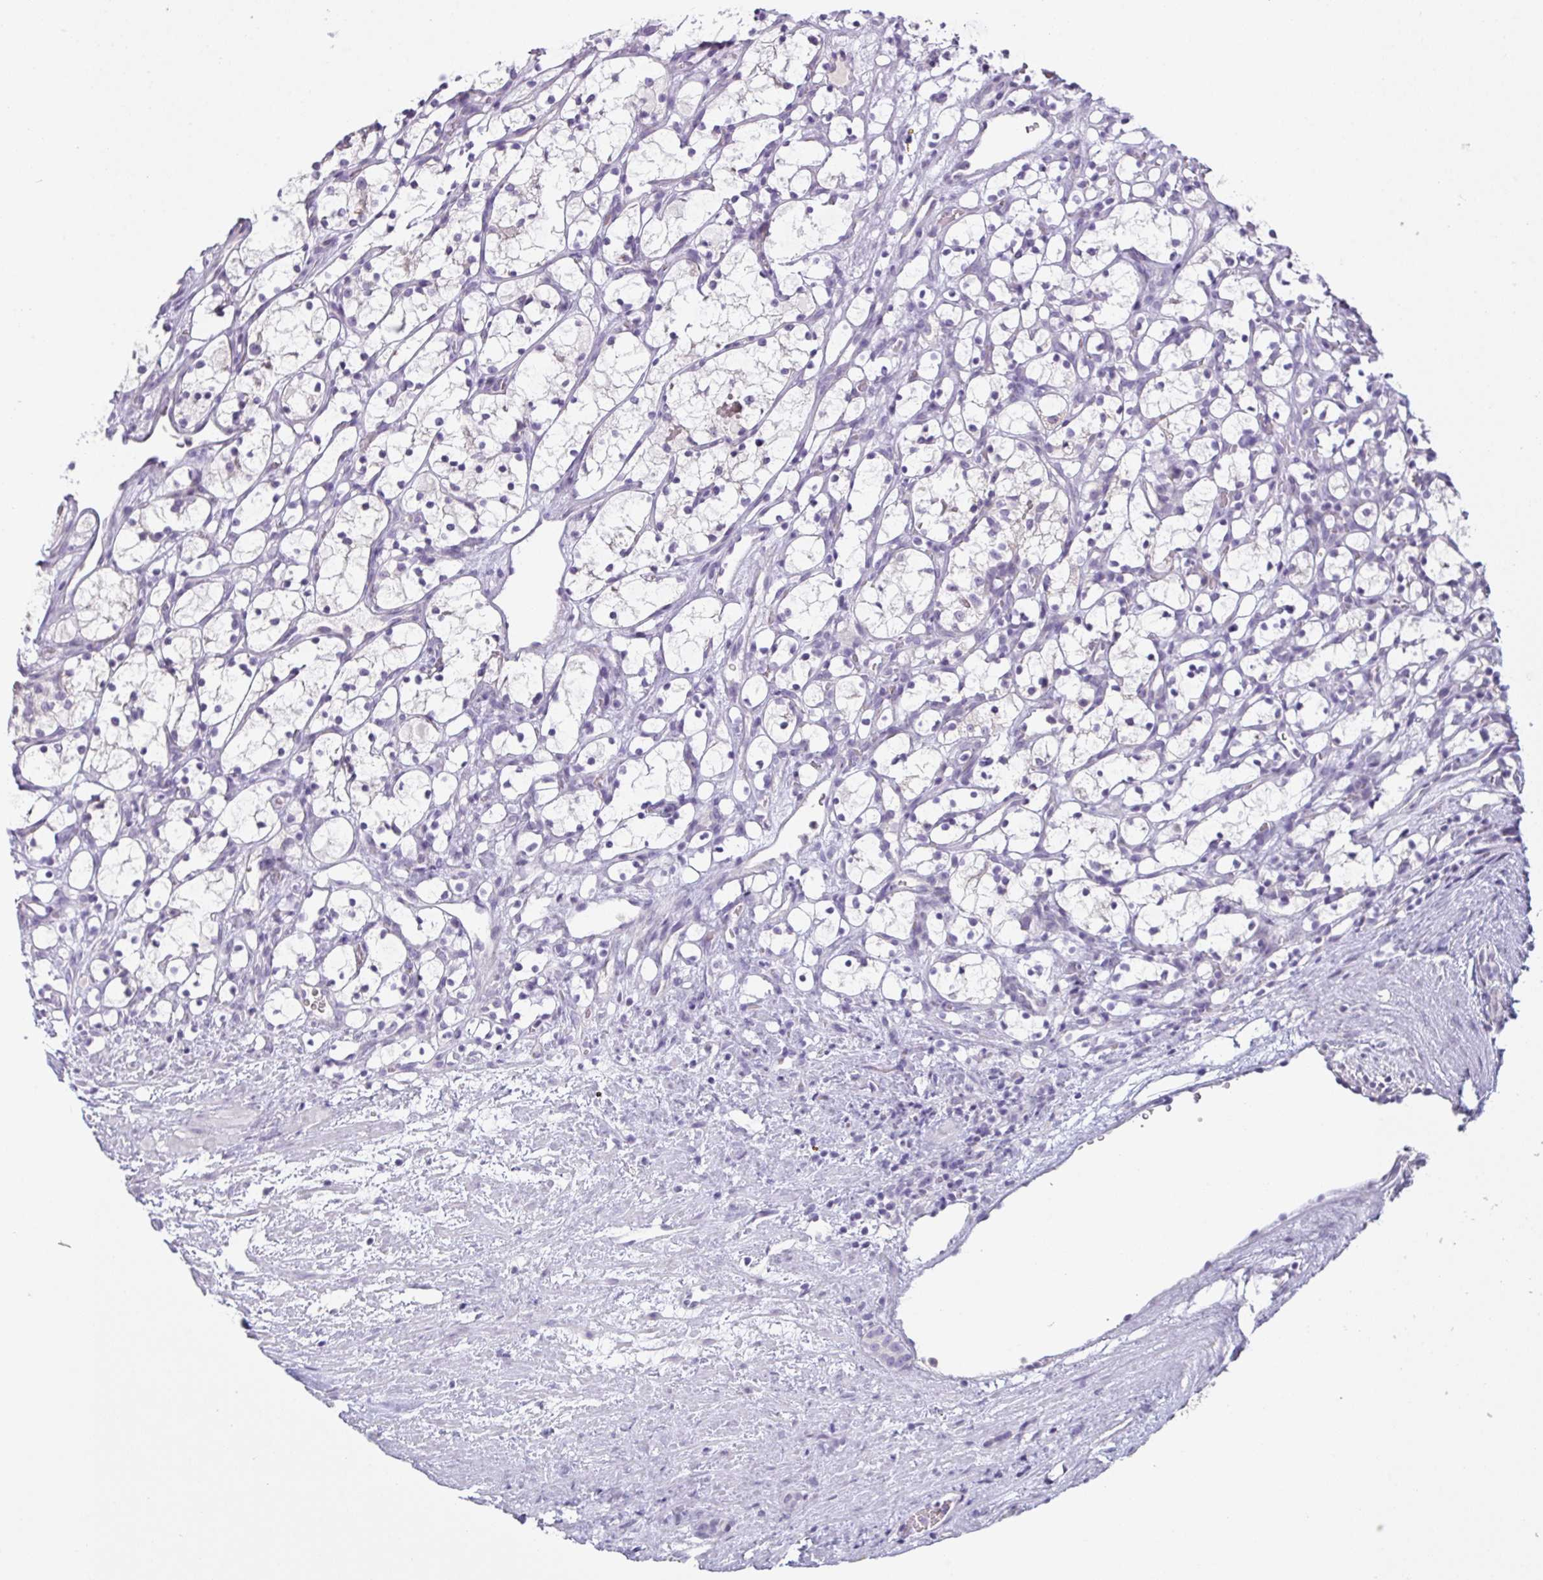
{"staining": {"intensity": "negative", "quantity": "none", "location": "none"}, "tissue": "renal cancer", "cell_type": "Tumor cells", "image_type": "cancer", "snomed": [{"axis": "morphology", "description": "Adenocarcinoma, NOS"}, {"axis": "topography", "description": "Kidney"}], "caption": "Immunohistochemistry micrograph of human renal adenocarcinoma stained for a protein (brown), which demonstrates no expression in tumor cells.", "gene": "CMPK1", "patient": {"sex": "female", "age": 69}}